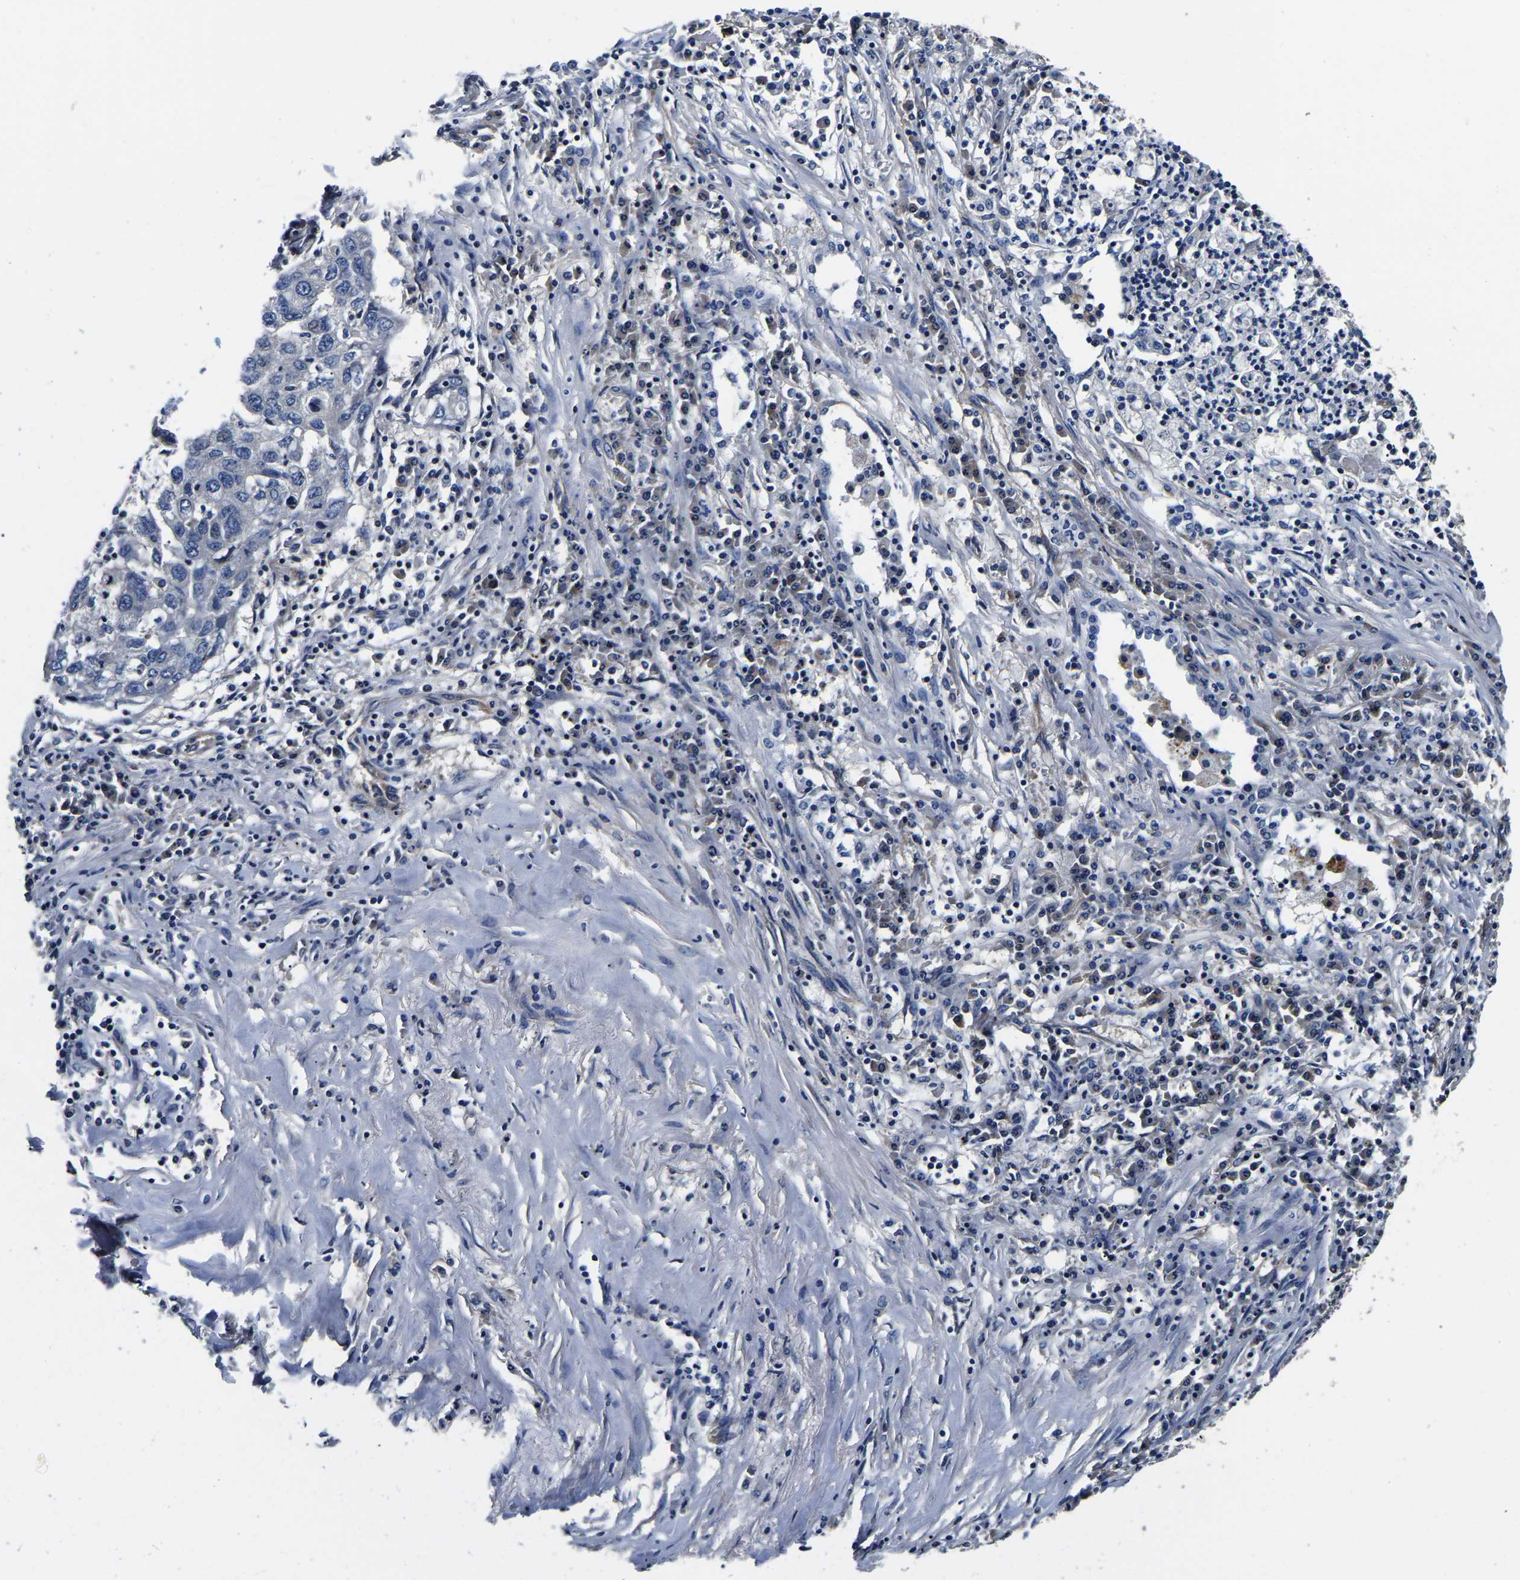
{"staining": {"intensity": "negative", "quantity": "none", "location": "none"}, "tissue": "lung cancer", "cell_type": "Tumor cells", "image_type": "cancer", "snomed": [{"axis": "morphology", "description": "Squamous cell carcinoma, NOS"}, {"axis": "topography", "description": "Lung"}], "caption": "There is no significant expression in tumor cells of lung squamous cell carcinoma.", "gene": "SH3GLB1", "patient": {"sex": "female", "age": 63}}